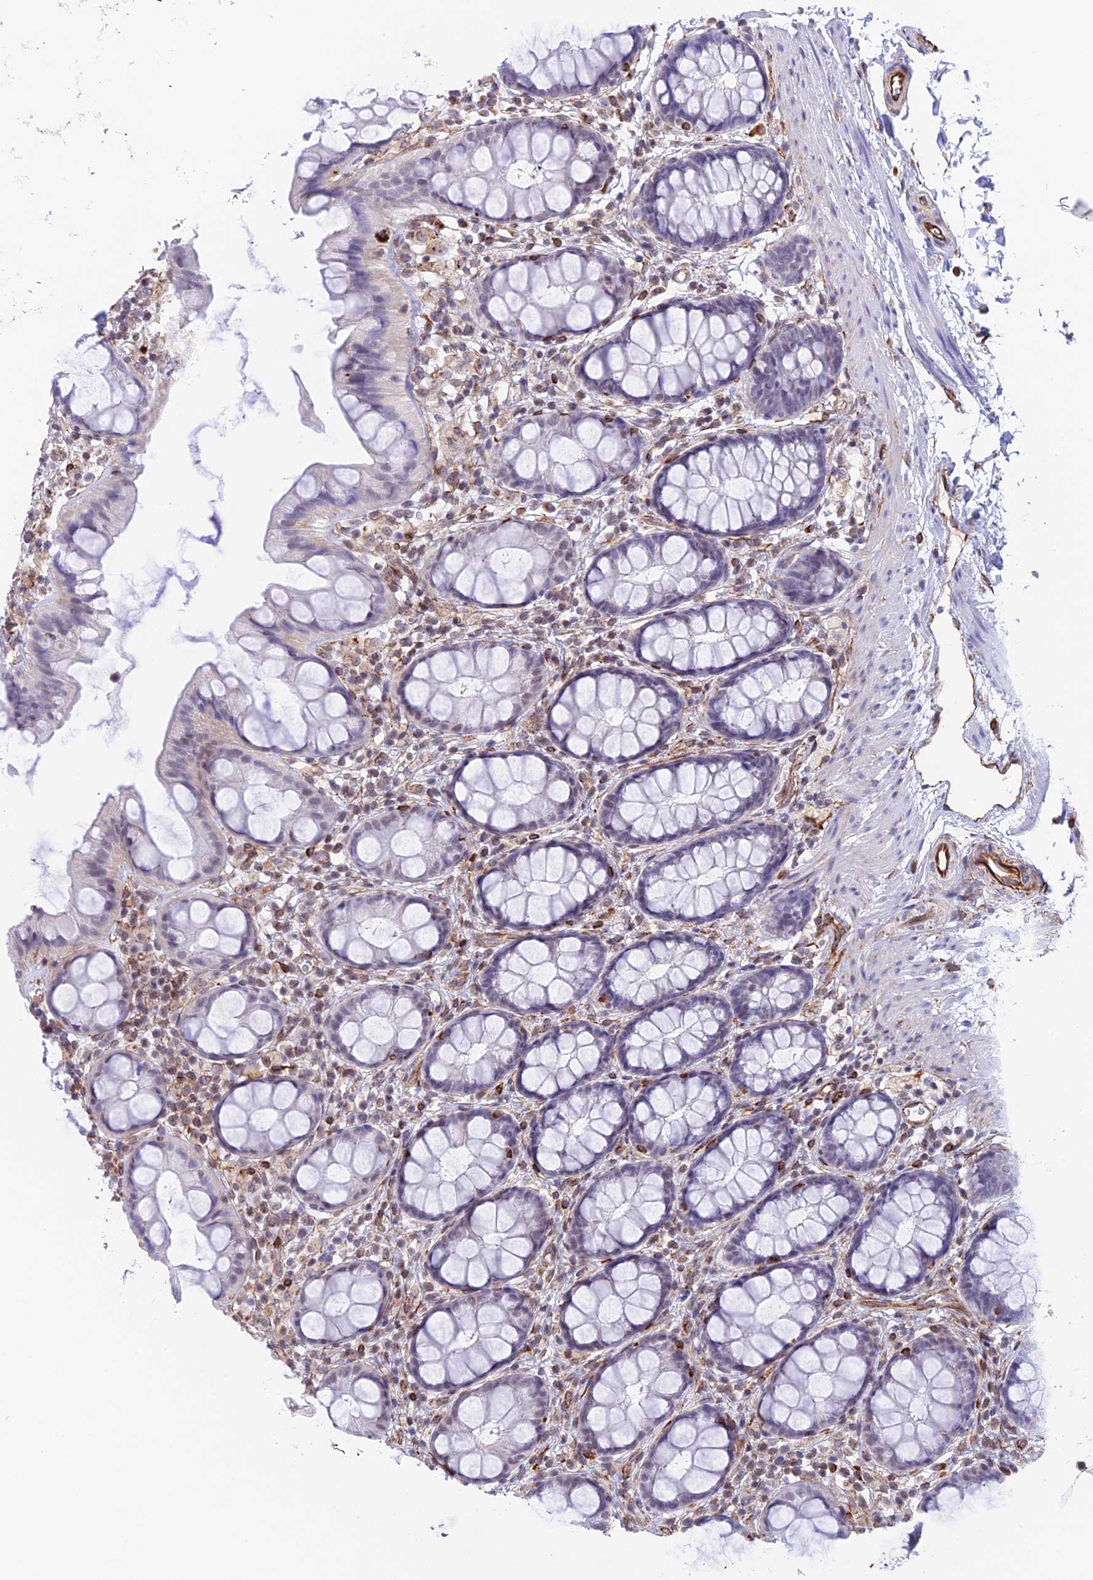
{"staining": {"intensity": "negative", "quantity": "none", "location": "none"}, "tissue": "rectum", "cell_type": "Glandular cells", "image_type": "normal", "snomed": [{"axis": "morphology", "description": "Normal tissue, NOS"}, {"axis": "topography", "description": "Rectum"}], "caption": "Histopathology image shows no significant protein positivity in glandular cells of benign rectum.", "gene": "ZNF652", "patient": {"sex": "female", "age": 65}}